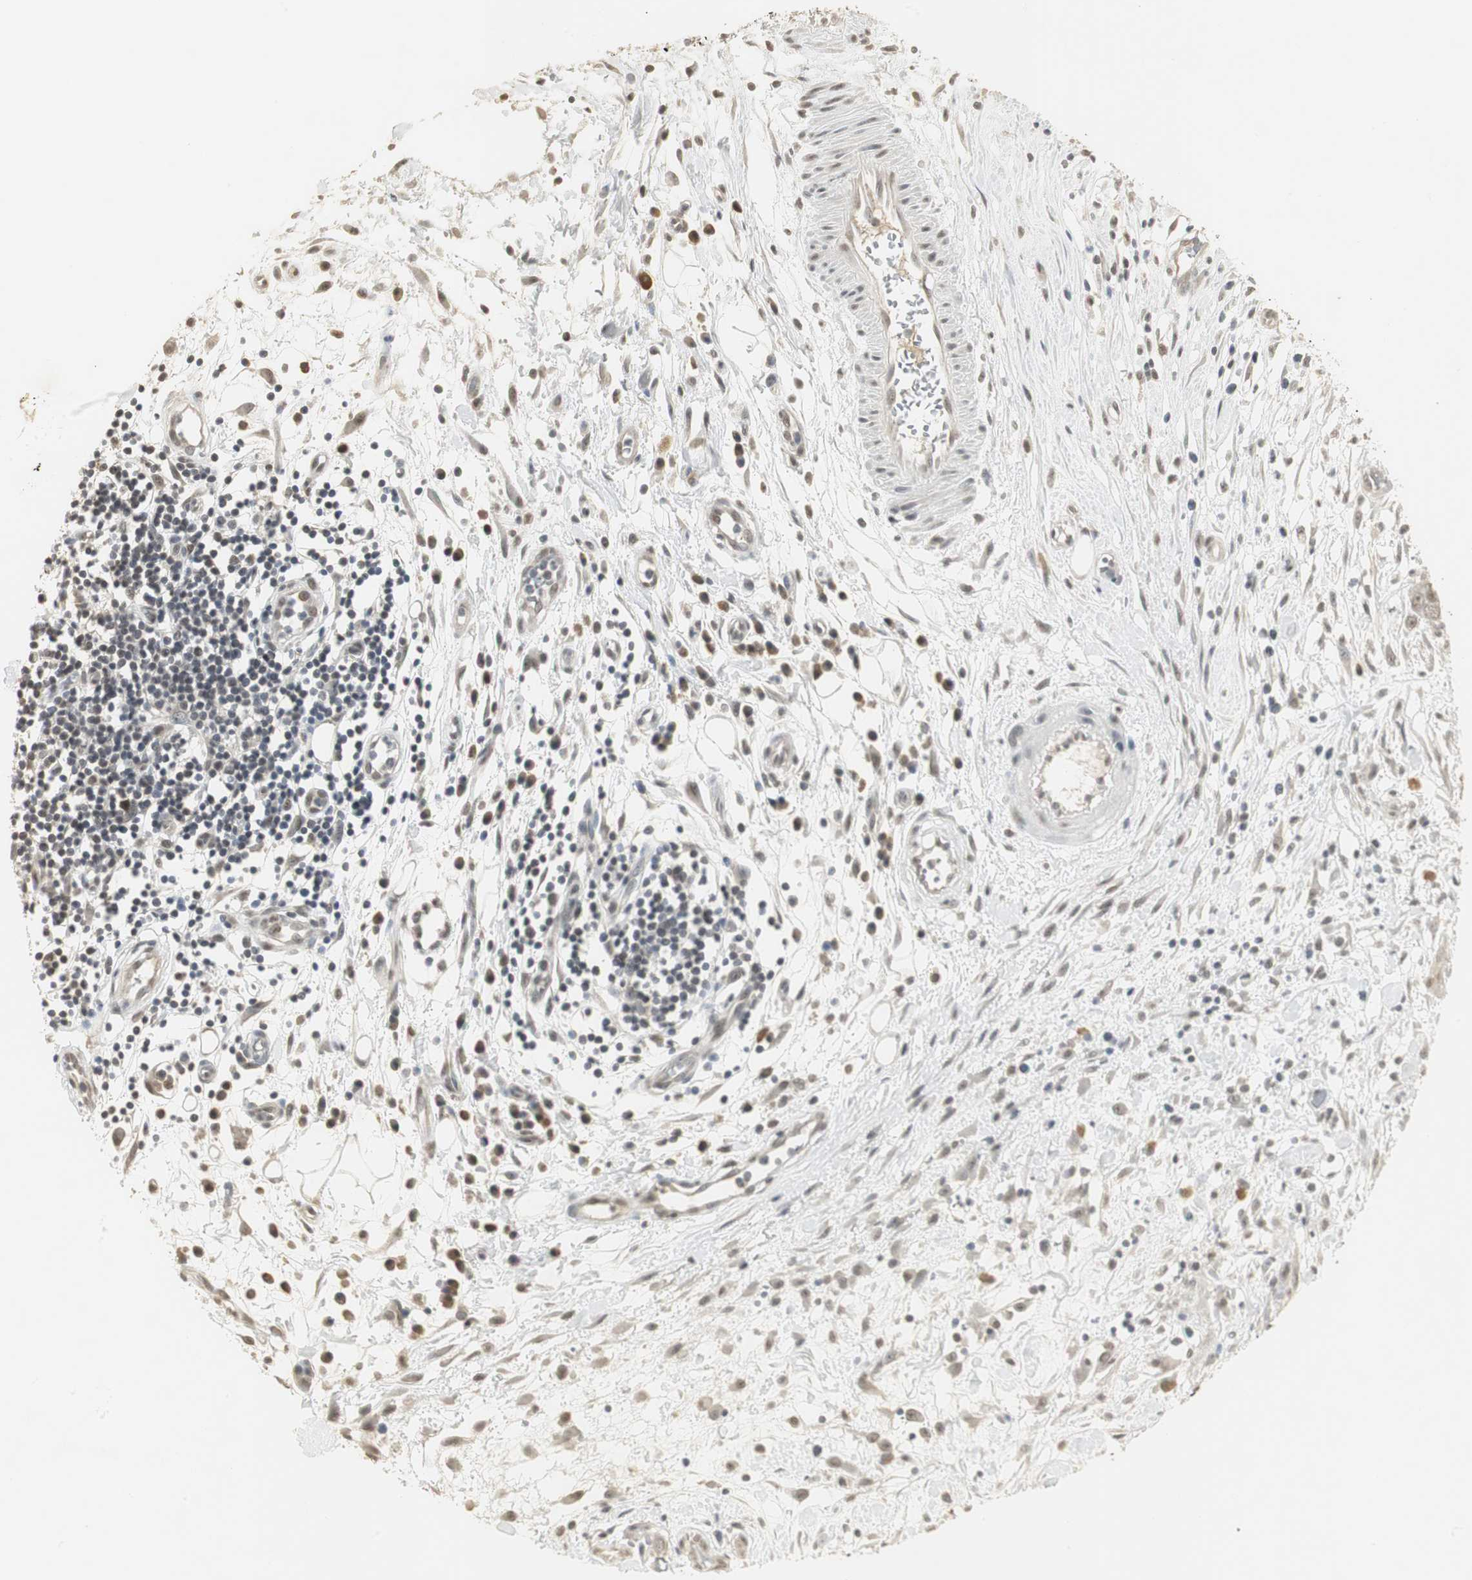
{"staining": {"intensity": "weak", "quantity": "<25%", "location": "nuclear"}, "tissue": "pancreatic cancer", "cell_type": "Tumor cells", "image_type": "cancer", "snomed": [{"axis": "morphology", "description": "Adenocarcinoma, NOS"}, {"axis": "topography", "description": "Pancreas"}], "caption": "Immunohistochemistry histopathology image of neoplastic tissue: adenocarcinoma (pancreatic) stained with DAB (3,3'-diaminobenzidine) displays no significant protein staining in tumor cells. Brightfield microscopy of immunohistochemistry (IHC) stained with DAB (3,3'-diaminobenzidine) (brown) and hematoxylin (blue), captured at high magnification.", "gene": "ELOA", "patient": {"sex": "female", "age": 60}}